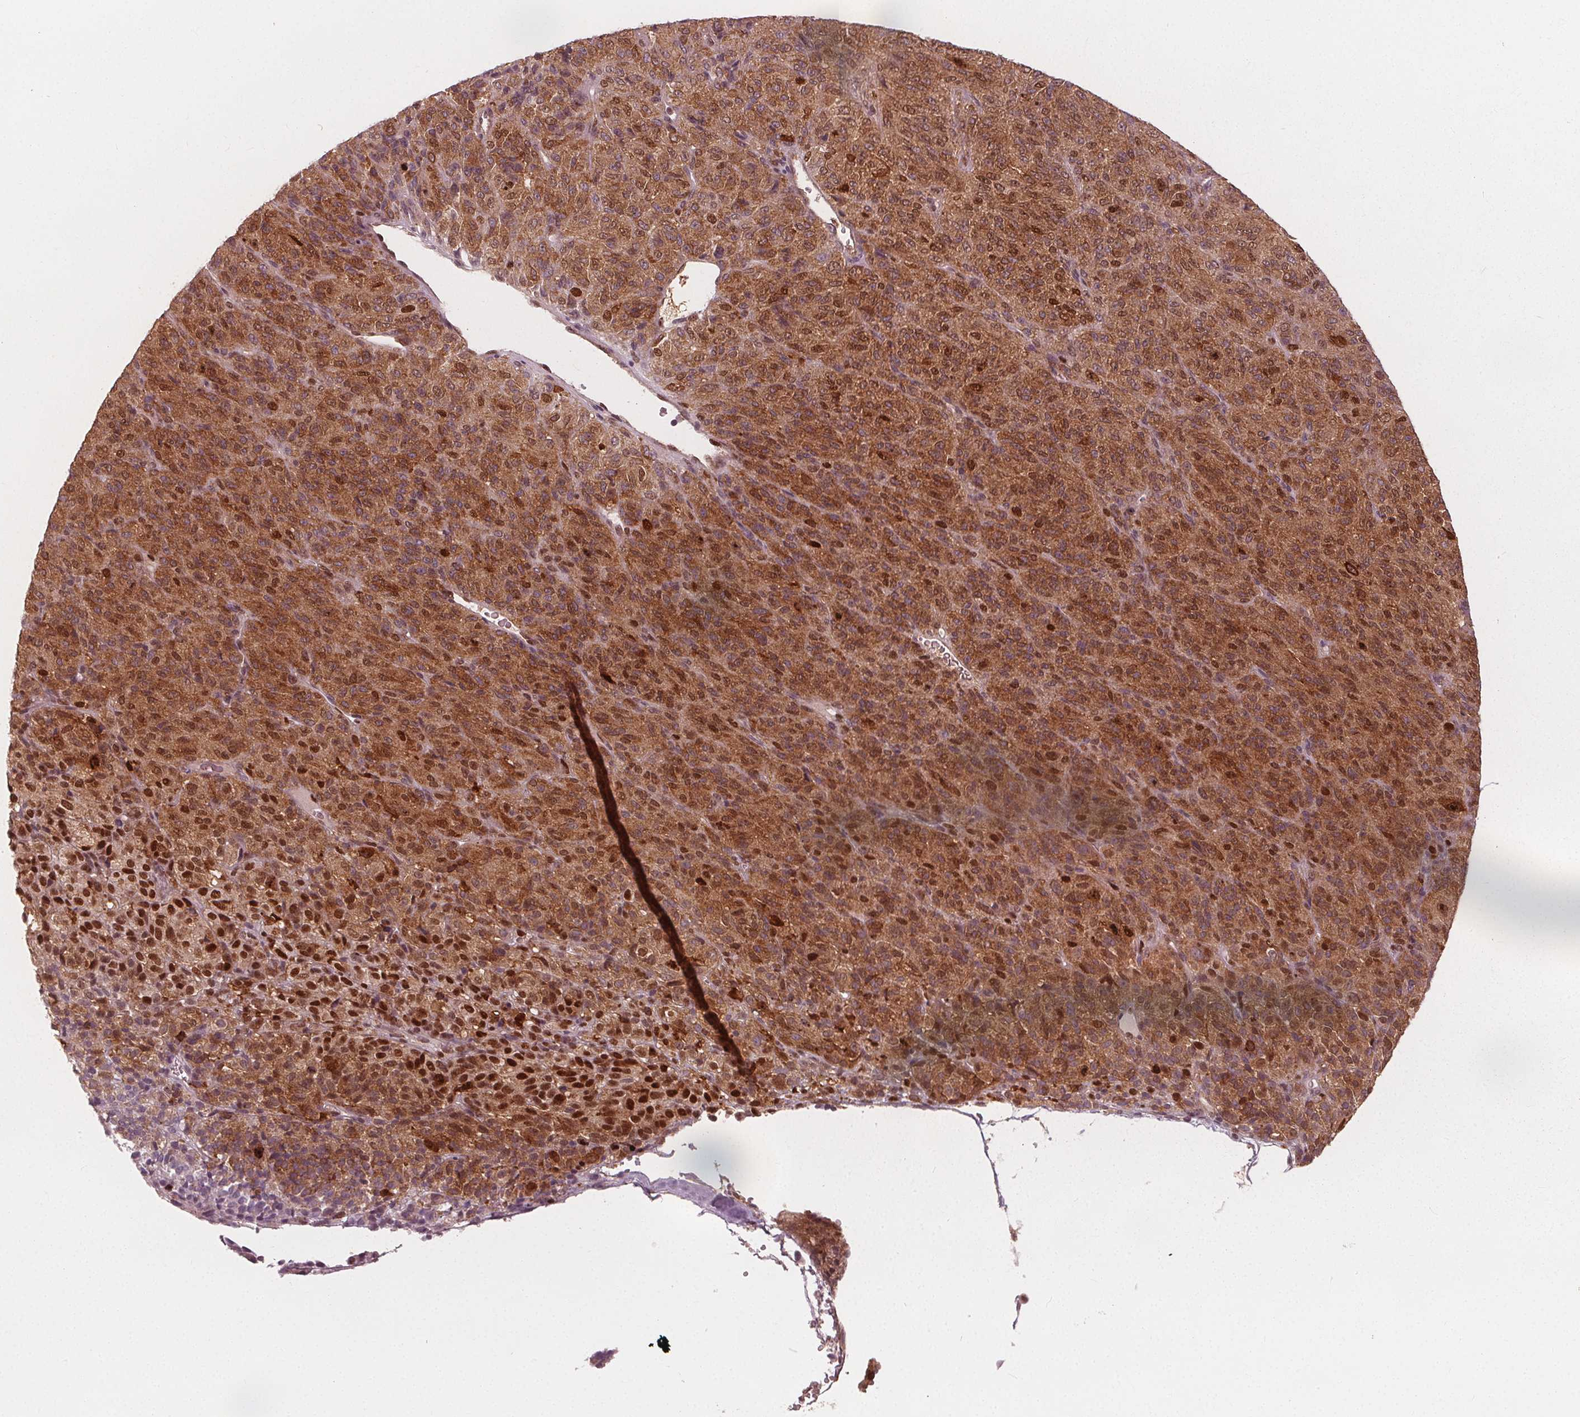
{"staining": {"intensity": "moderate", "quantity": ">75%", "location": "cytoplasmic/membranous,nuclear"}, "tissue": "melanoma", "cell_type": "Tumor cells", "image_type": "cancer", "snomed": [{"axis": "morphology", "description": "Malignant melanoma, Metastatic site"}, {"axis": "topography", "description": "Brain"}], "caption": "The immunohistochemical stain shows moderate cytoplasmic/membranous and nuclear staining in tumor cells of malignant melanoma (metastatic site) tissue. Using DAB (brown) and hematoxylin (blue) stains, captured at high magnification using brightfield microscopy.", "gene": "SQSTM1", "patient": {"sex": "female", "age": 56}}